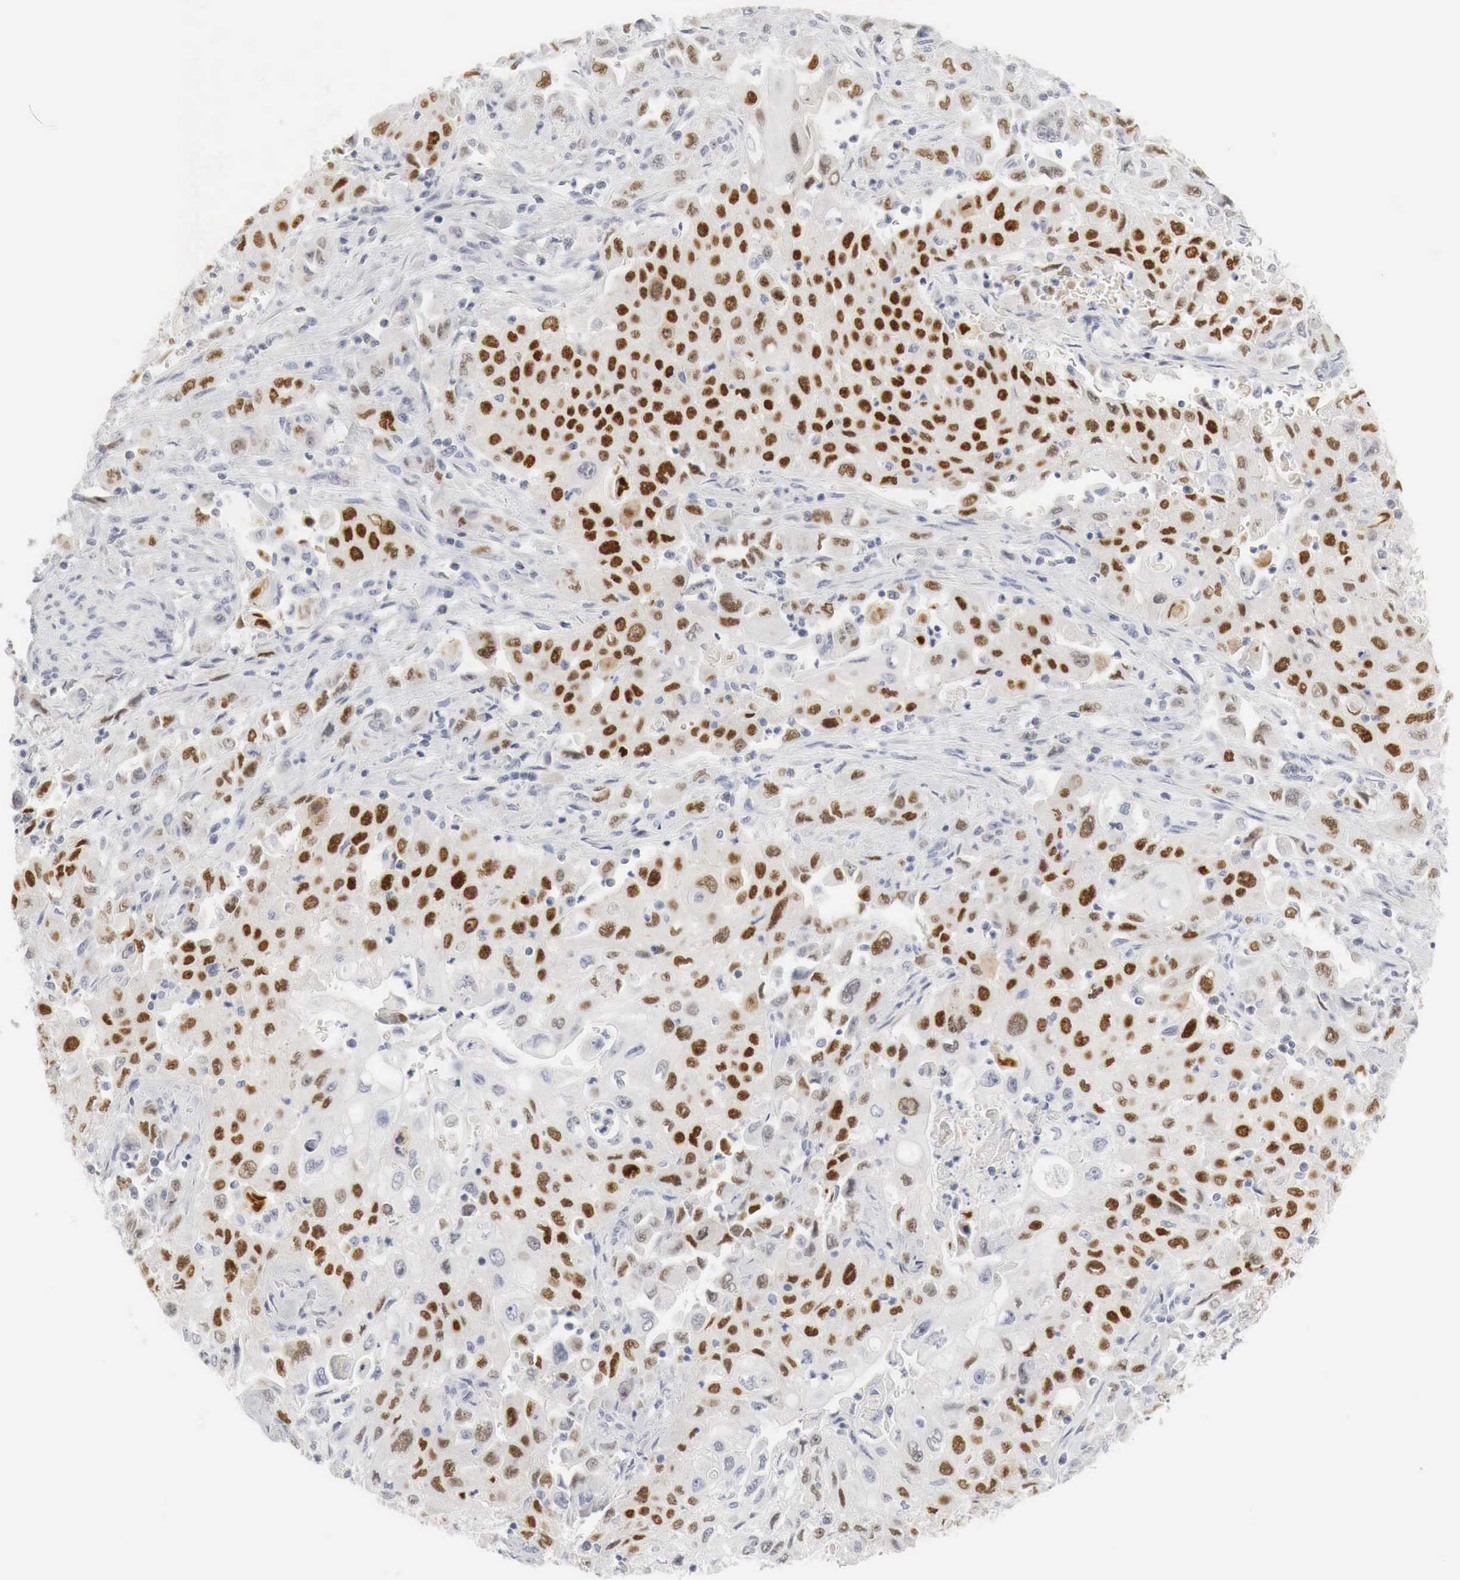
{"staining": {"intensity": "strong", "quantity": ">75%", "location": "nuclear"}, "tissue": "pancreatic cancer", "cell_type": "Tumor cells", "image_type": "cancer", "snomed": [{"axis": "morphology", "description": "Adenocarcinoma, NOS"}, {"axis": "topography", "description": "Pancreas"}], "caption": "A histopathology image of human pancreatic adenocarcinoma stained for a protein displays strong nuclear brown staining in tumor cells.", "gene": "TP63", "patient": {"sex": "male", "age": 70}}